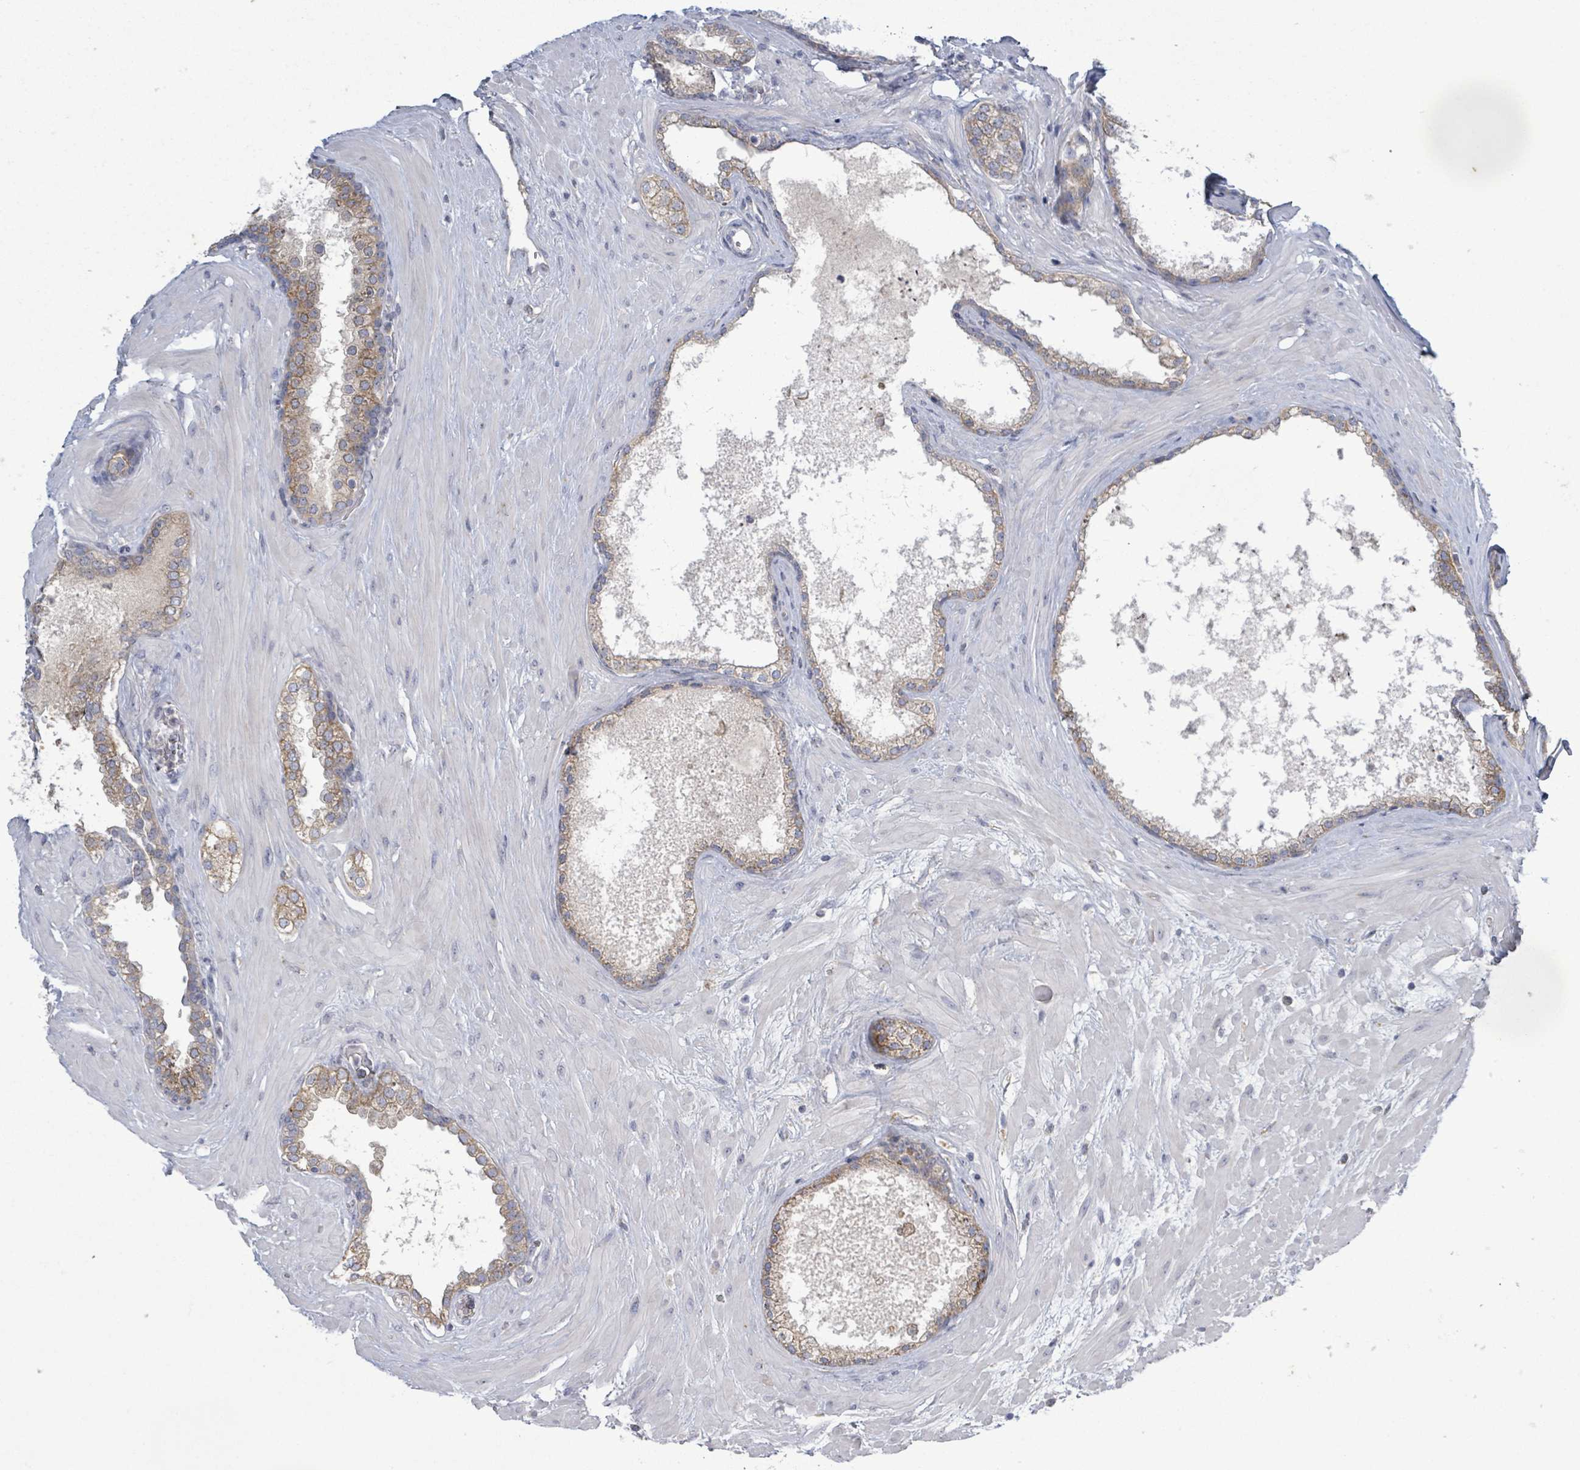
{"staining": {"intensity": "weak", "quantity": ">75%", "location": "cytoplasmic/membranous"}, "tissue": "prostate cancer", "cell_type": "Tumor cells", "image_type": "cancer", "snomed": [{"axis": "morphology", "description": "Adenocarcinoma, Low grade"}, {"axis": "topography", "description": "Prostate"}], "caption": "Immunohistochemical staining of human low-grade adenocarcinoma (prostate) shows weak cytoplasmic/membranous protein staining in about >75% of tumor cells. The staining was performed using DAB, with brown indicating positive protein expression. Nuclei are stained blue with hematoxylin.", "gene": "ATP13A1", "patient": {"sex": "male", "age": 63}}